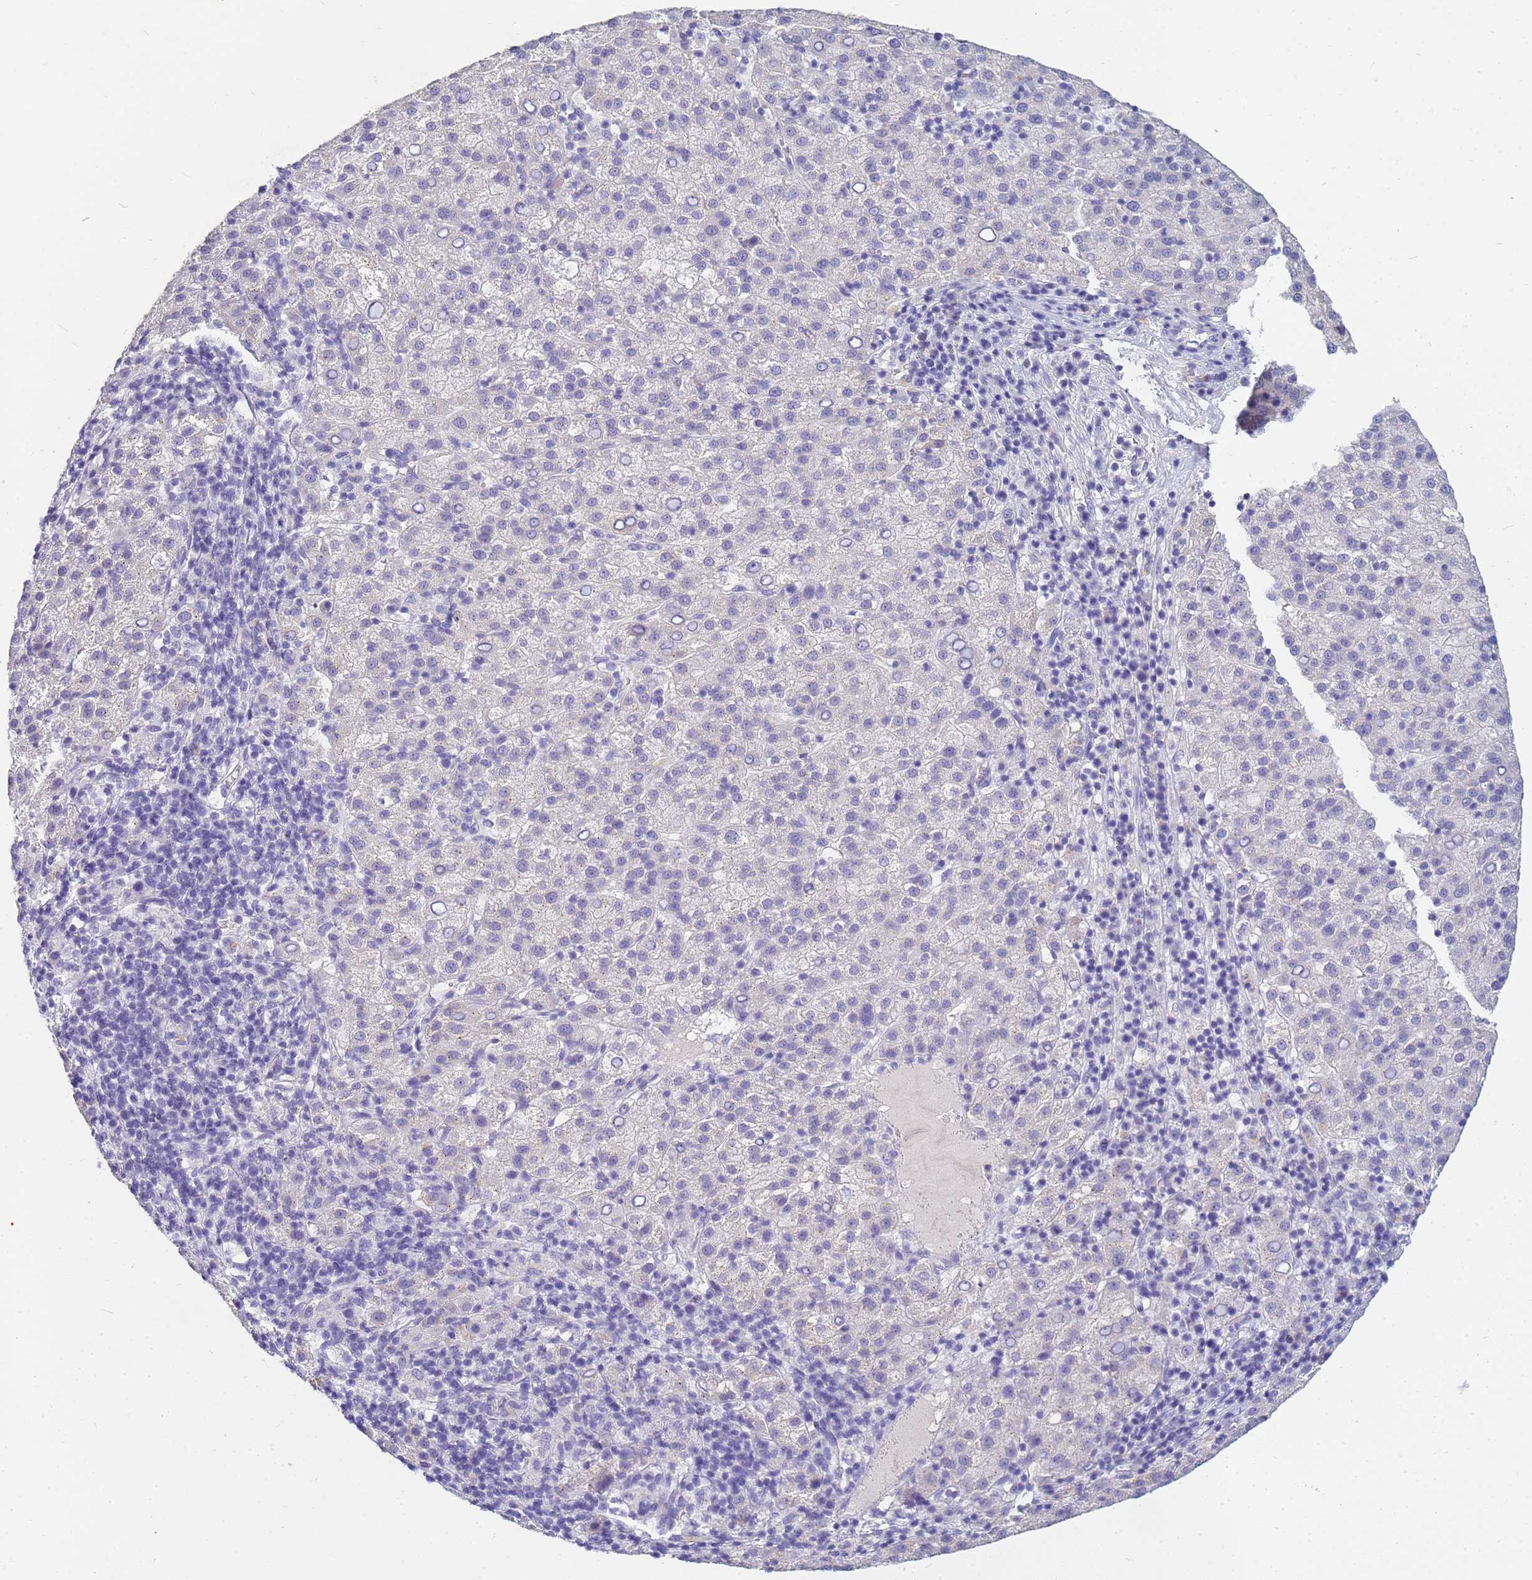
{"staining": {"intensity": "negative", "quantity": "none", "location": "none"}, "tissue": "liver cancer", "cell_type": "Tumor cells", "image_type": "cancer", "snomed": [{"axis": "morphology", "description": "Carcinoma, Hepatocellular, NOS"}, {"axis": "topography", "description": "Liver"}], "caption": "Immunohistochemistry of human liver cancer displays no staining in tumor cells.", "gene": "B3GNT8", "patient": {"sex": "female", "age": 58}}